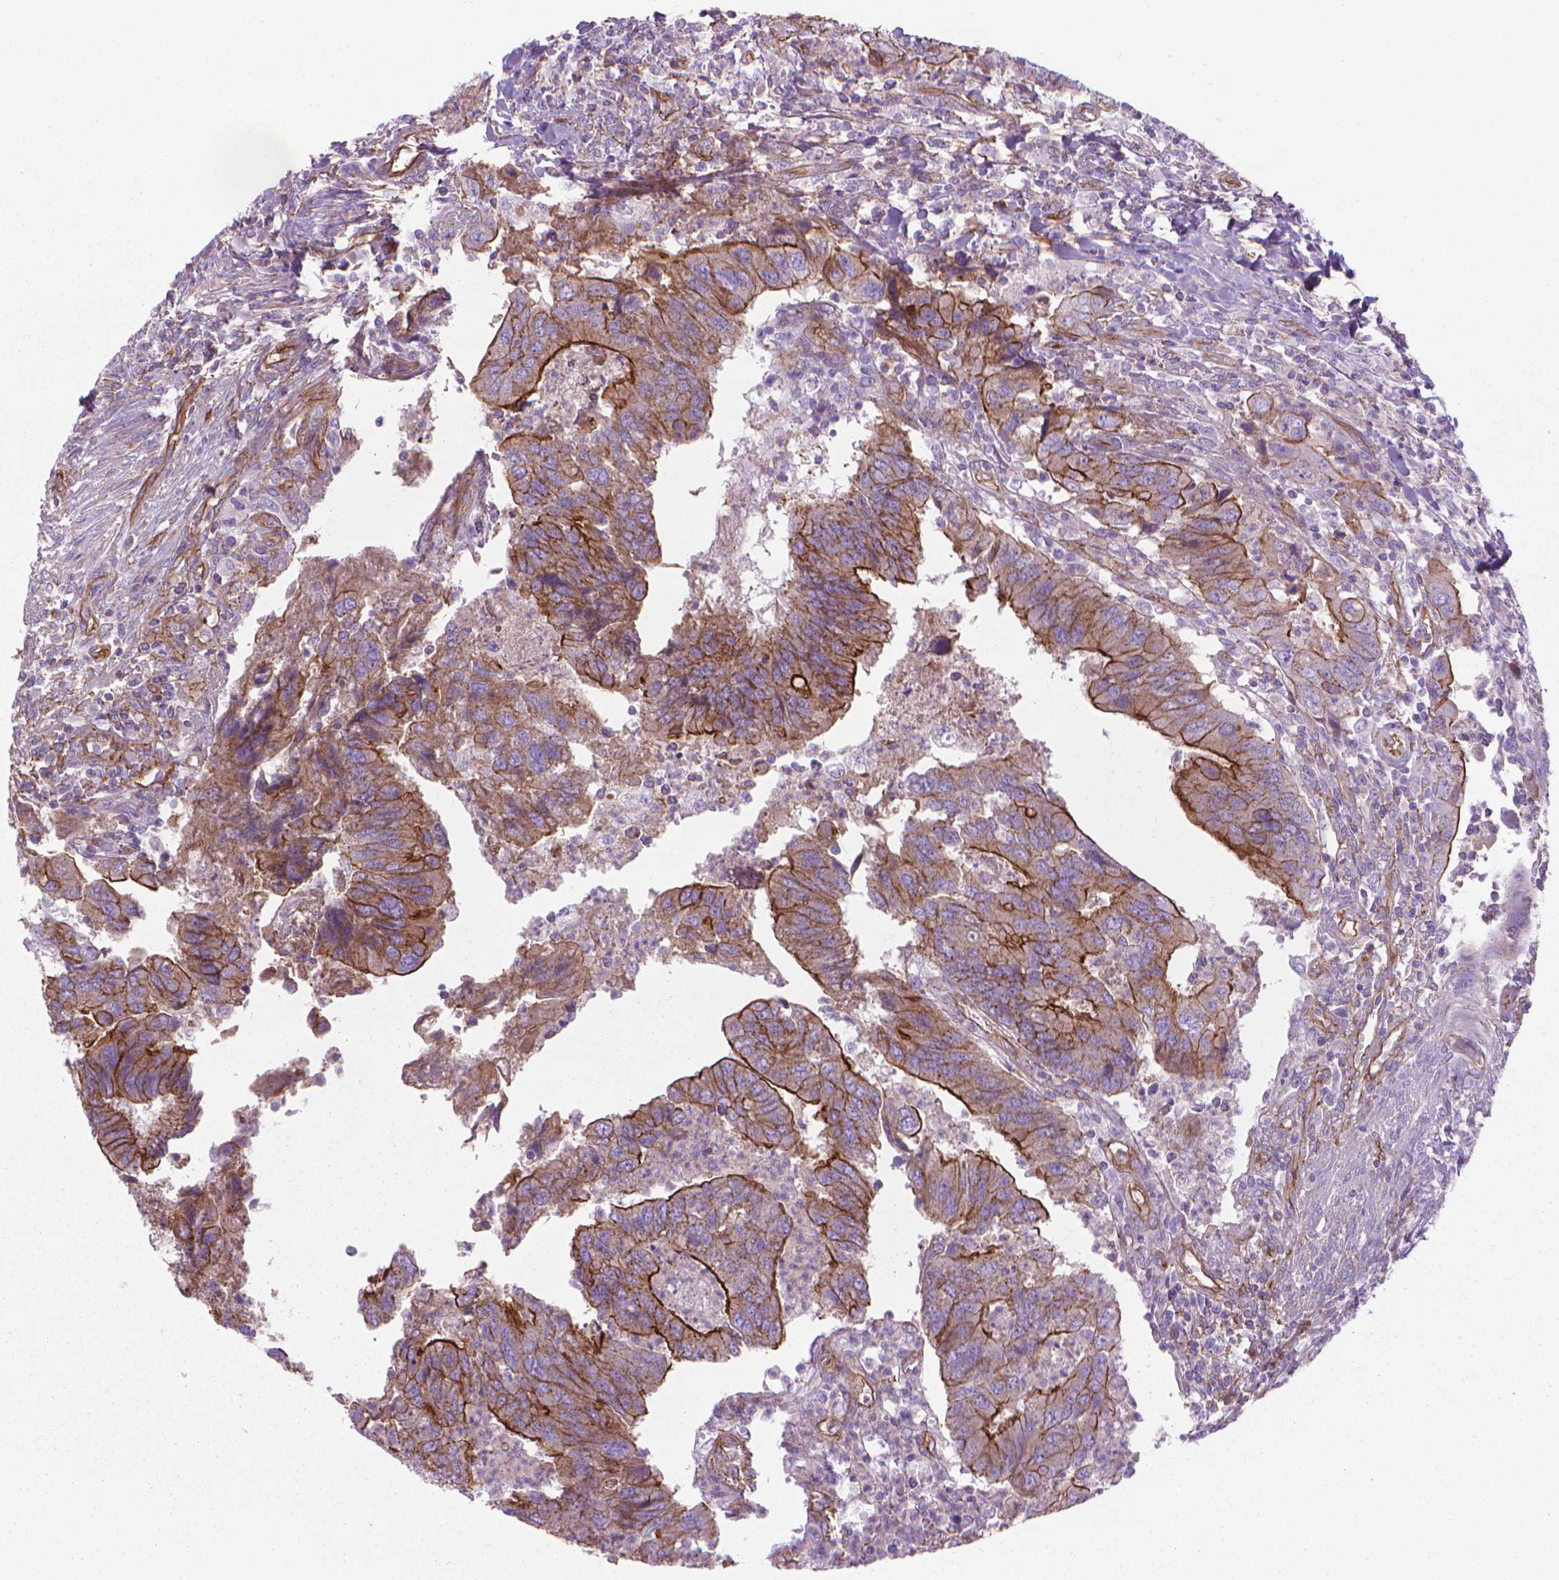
{"staining": {"intensity": "strong", "quantity": "25%-75%", "location": "cytoplasmic/membranous"}, "tissue": "colorectal cancer", "cell_type": "Tumor cells", "image_type": "cancer", "snomed": [{"axis": "morphology", "description": "Adenocarcinoma, NOS"}, {"axis": "topography", "description": "Colon"}], "caption": "This micrograph demonstrates IHC staining of human colorectal cancer (adenocarcinoma), with high strong cytoplasmic/membranous expression in about 25%-75% of tumor cells.", "gene": "TENT5A", "patient": {"sex": "female", "age": 67}}